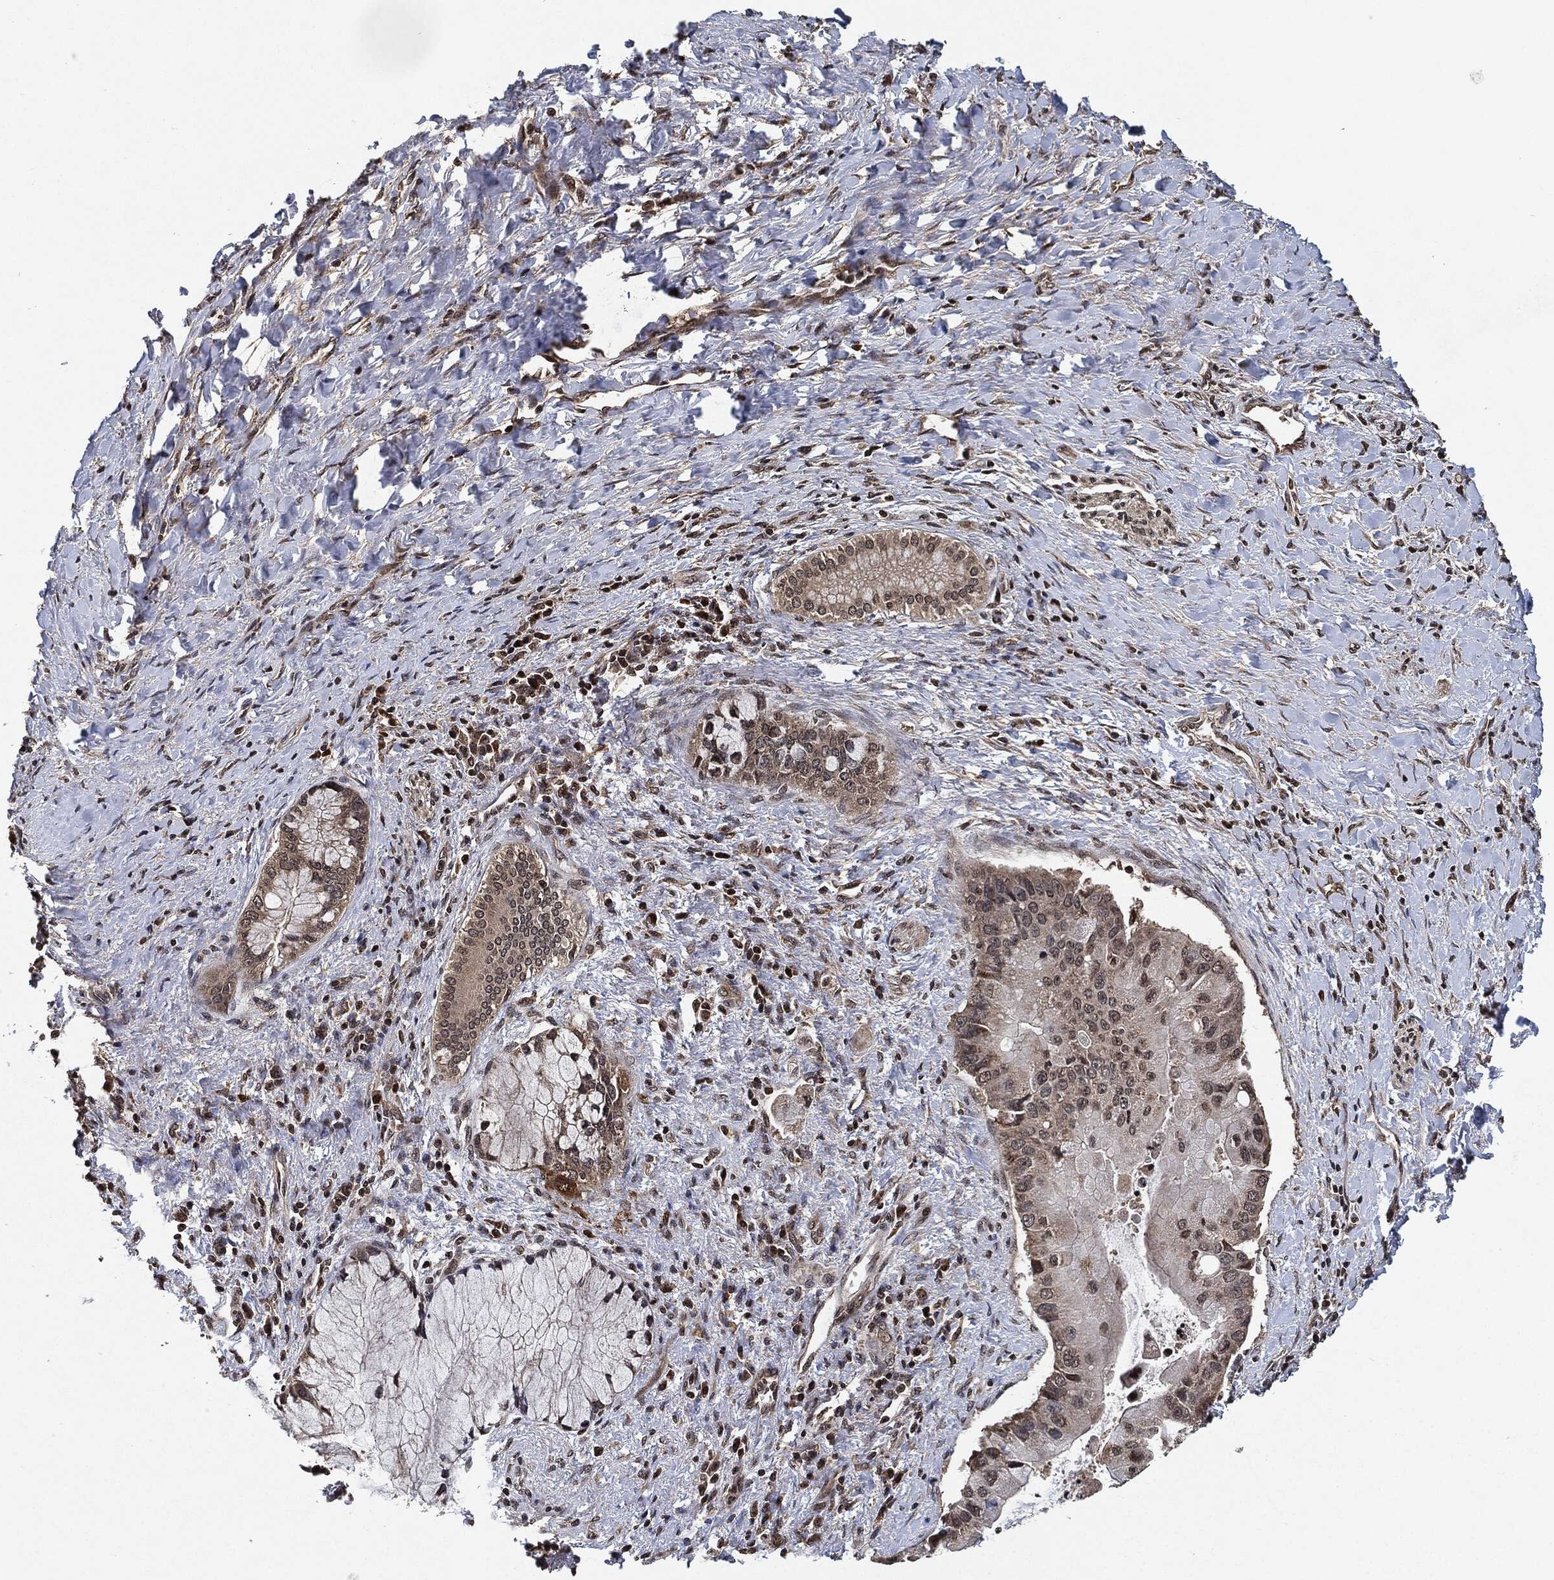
{"staining": {"intensity": "negative", "quantity": "none", "location": "none"}, "tissue": "liver cancer", "cell_type": "Tumor cells", "image_type": "cancer", "snomed": [{"axis": "morphology", "description": "Normal tissue, NOS"}, {"axis": "morphology", "description": "Cholangiocarcinoma"}, {"axis": "topography", "description": "Liver"}, {"axis": "topography", "description": "Peripheral nerve tissue"}], "caption": "IHC image of human liver cancer (cholangiocarcinoma) stained for a protein (brown), which demonstrates no positivity in tumor cells.", "gene": "PDK1", "patient": {"sex": "male", "age": 50}}